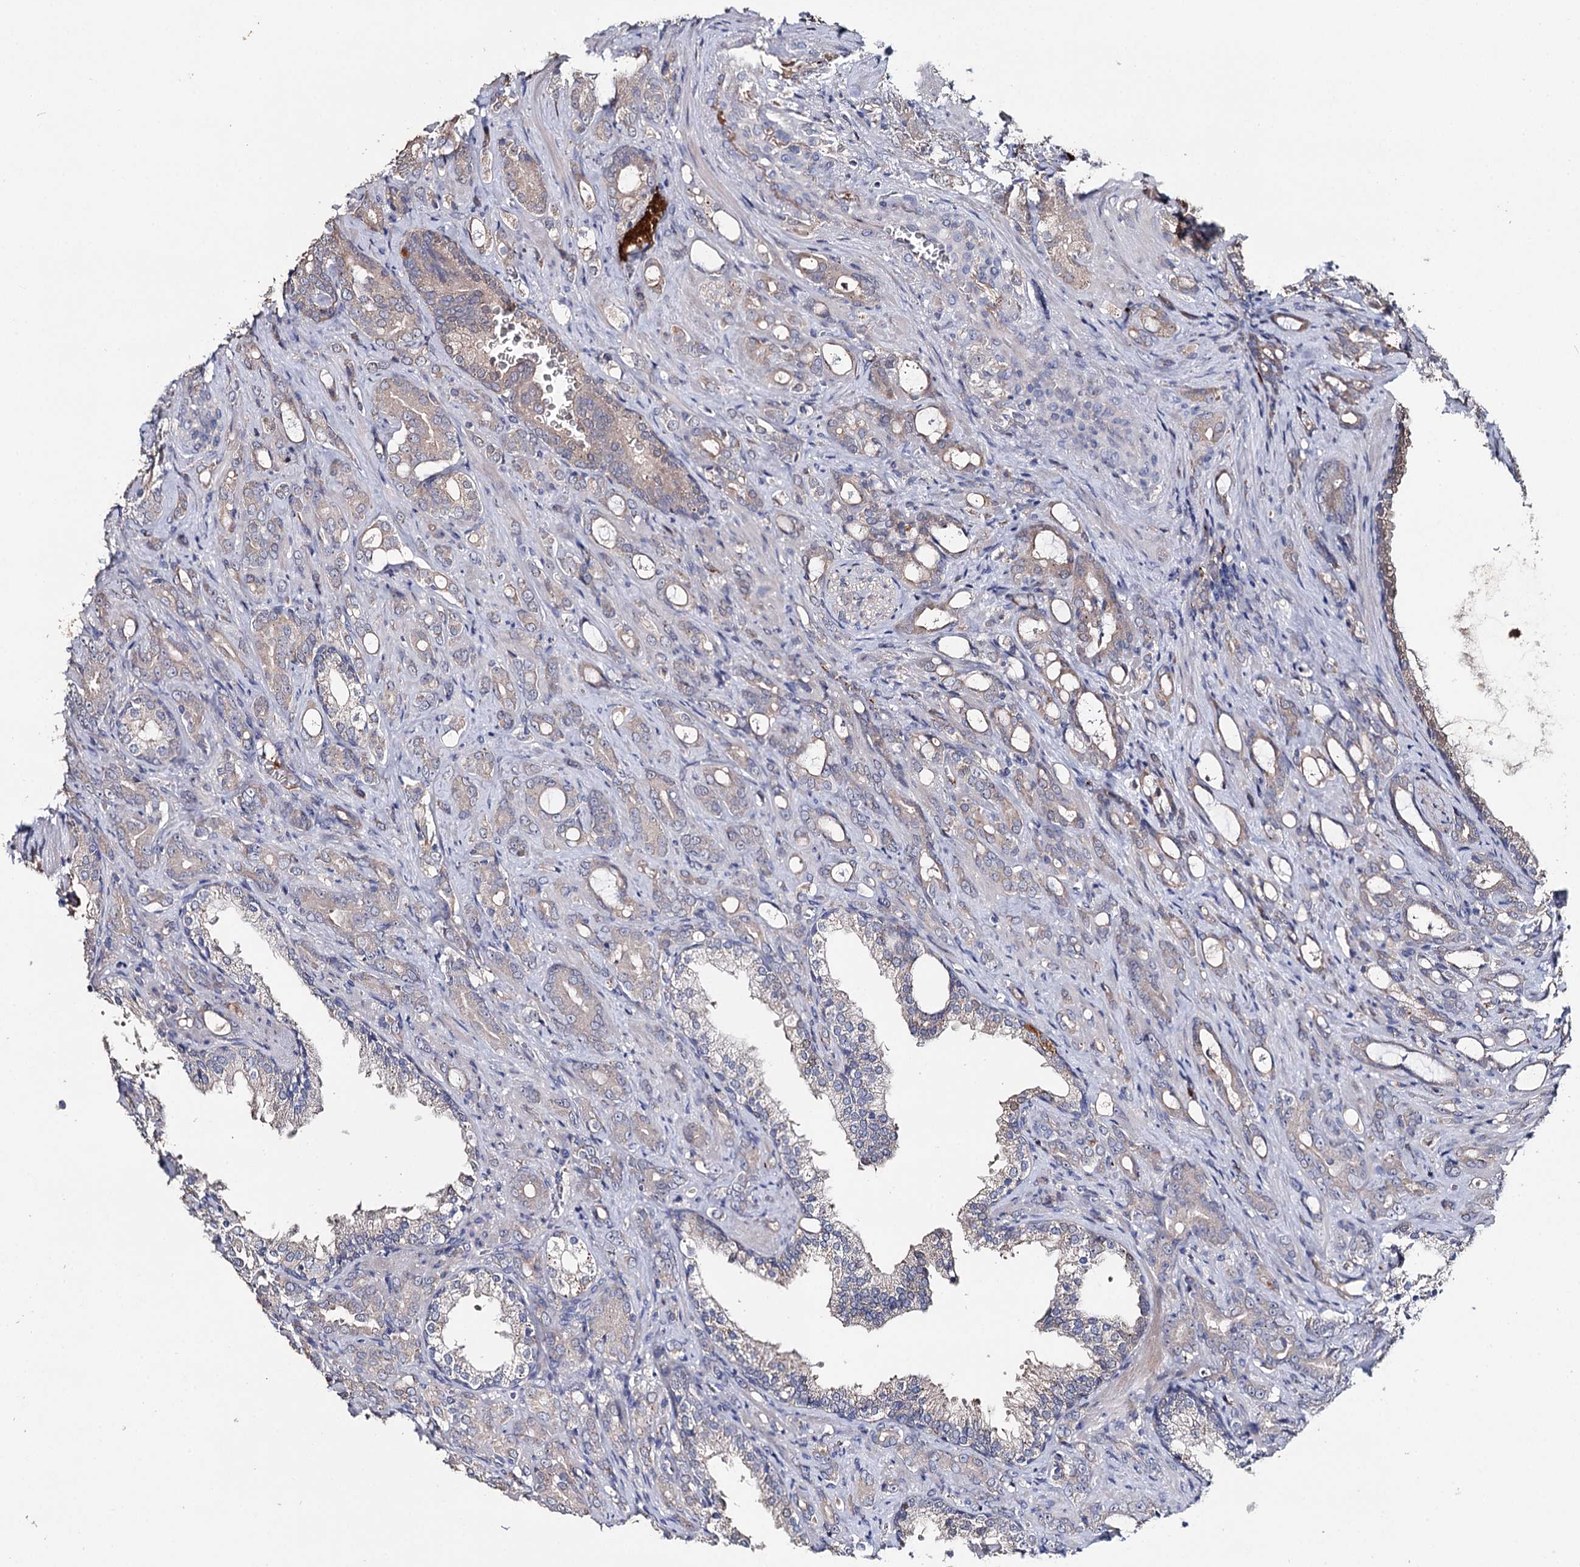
{"staining": {"intensity": "weak", "quantity": "<25%", "location": "cytoplasmic/membranous"}, "tissue": "prostate cancer", "cell_type": "Tumor cells", "image_type": "cancer", "snomed": [{"axis": "morphology", "description": "Adenocarcinoma, High grade"}, {"axis": "topography", "description": "Prostate"}], "caption": "Histopathology image shows no protein expression in tumor cells of high-grade adenocarcinoma (prostate) tissue.", "gene": "DNAH6", "patient": {"sex": "male", "age": 72}}